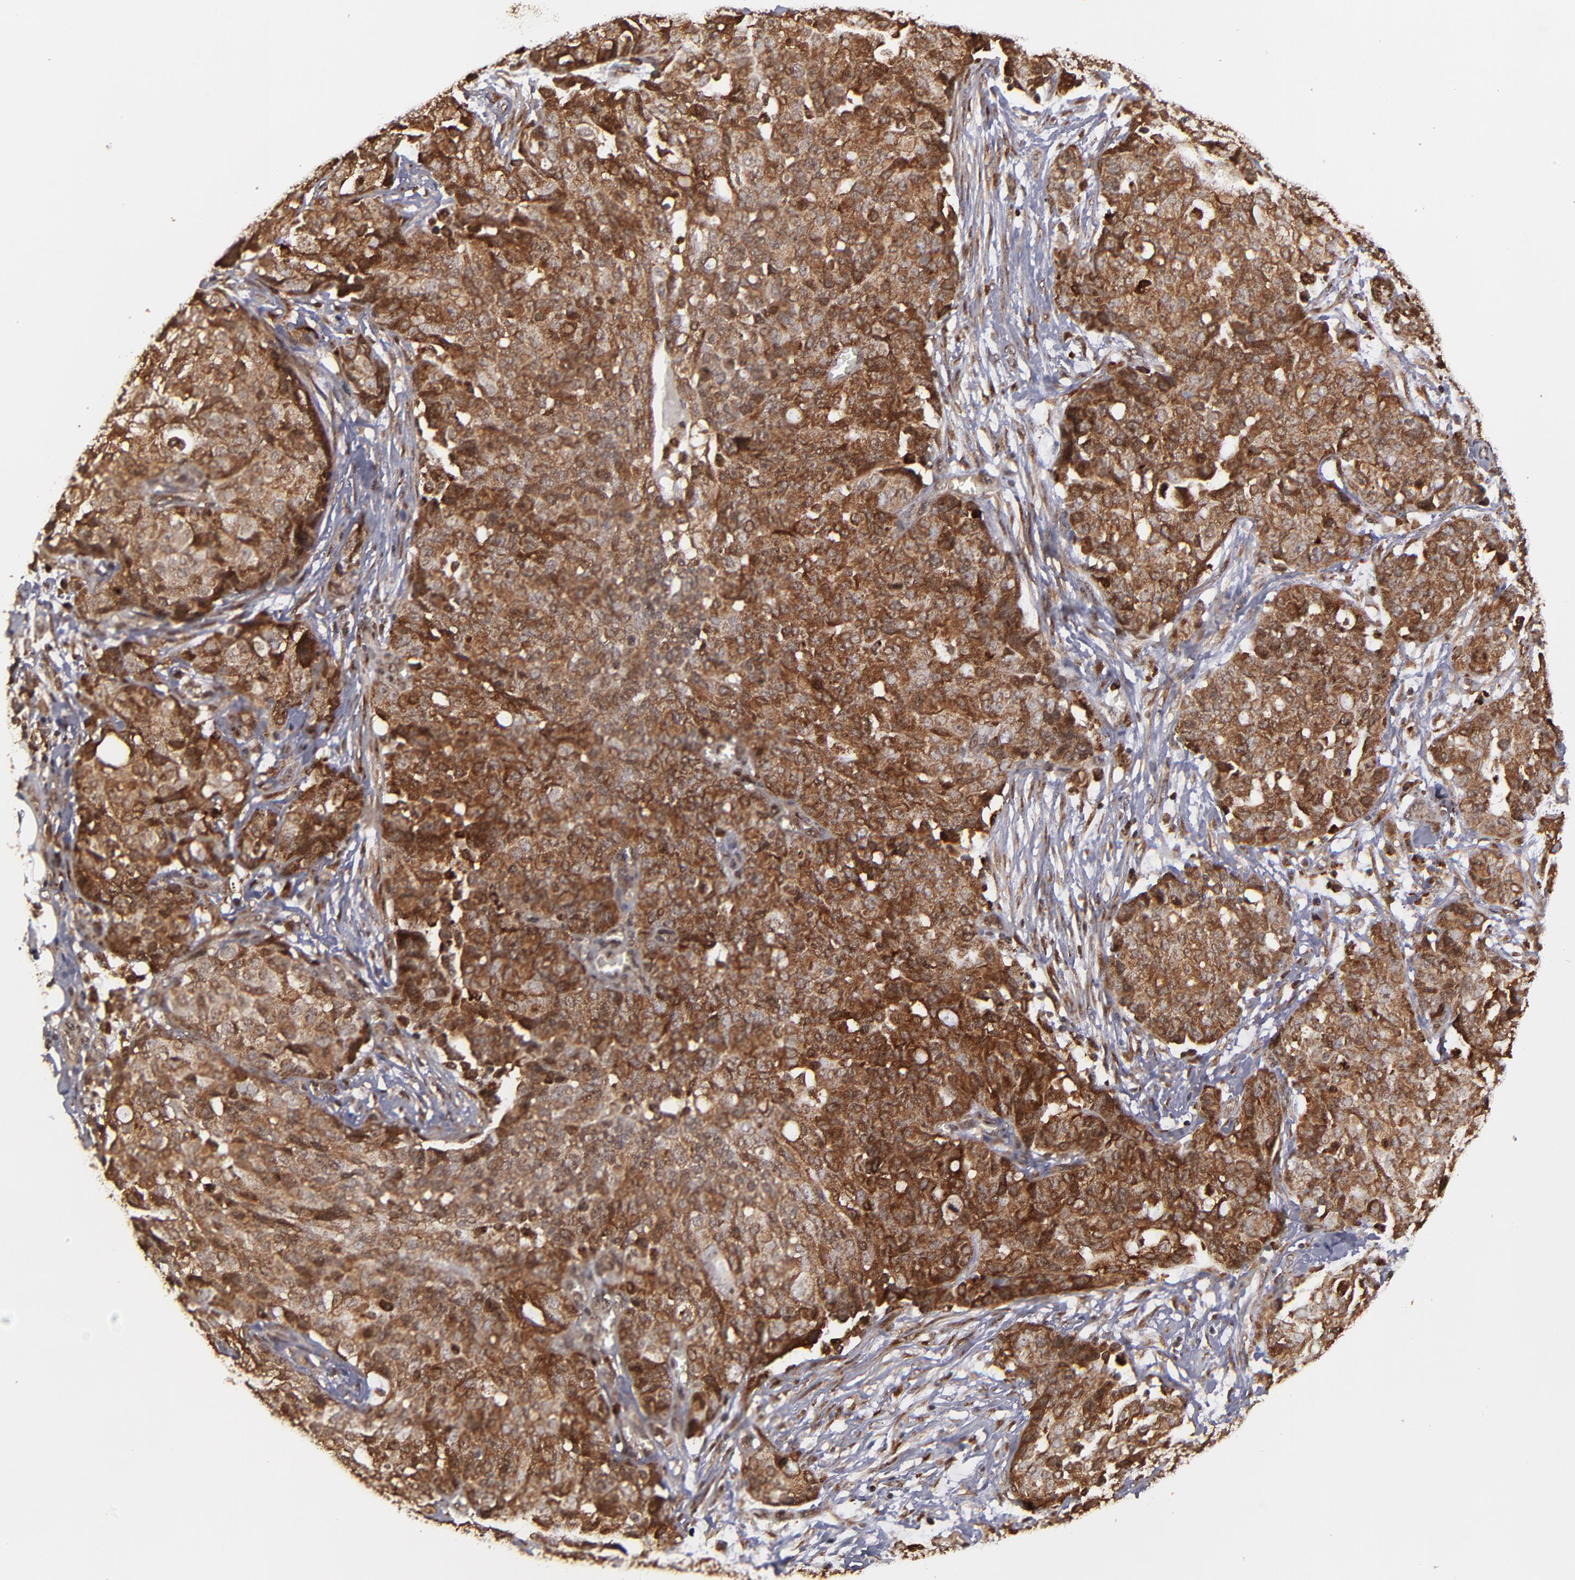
{"staining": {"intensity": "strong", "quantity": ">75%", "location": "cytoplasmic/membranous,nuclear"}, "tissue": "ovarian cancer", "cell_type": "Tumor cells", "image_type": "cancer", "snomed": [{"axis": "morphology", "description": "Cystadenocarcinoma, serous, NOS"}, {"axis": "topography", "description": "Soft tissue"}, {"axis": "topography", "description": "Ovary"}], "caption": "Immunohistochemistry staining of serous cystadenocarcinoma (ovarian), which demonstrates high levels of strong cytoplasmic/membranous and nuclear expression in about >75% of tumor cells indicating strong cytoplasmic/membranous and nuclear protein staining. The staining was performed using DAB (brown) for protein detection and nuclei were counterstained in hematoxylin (blue).", "gene": "RGS6", "patient": {"sex": "female", "age": 57}}